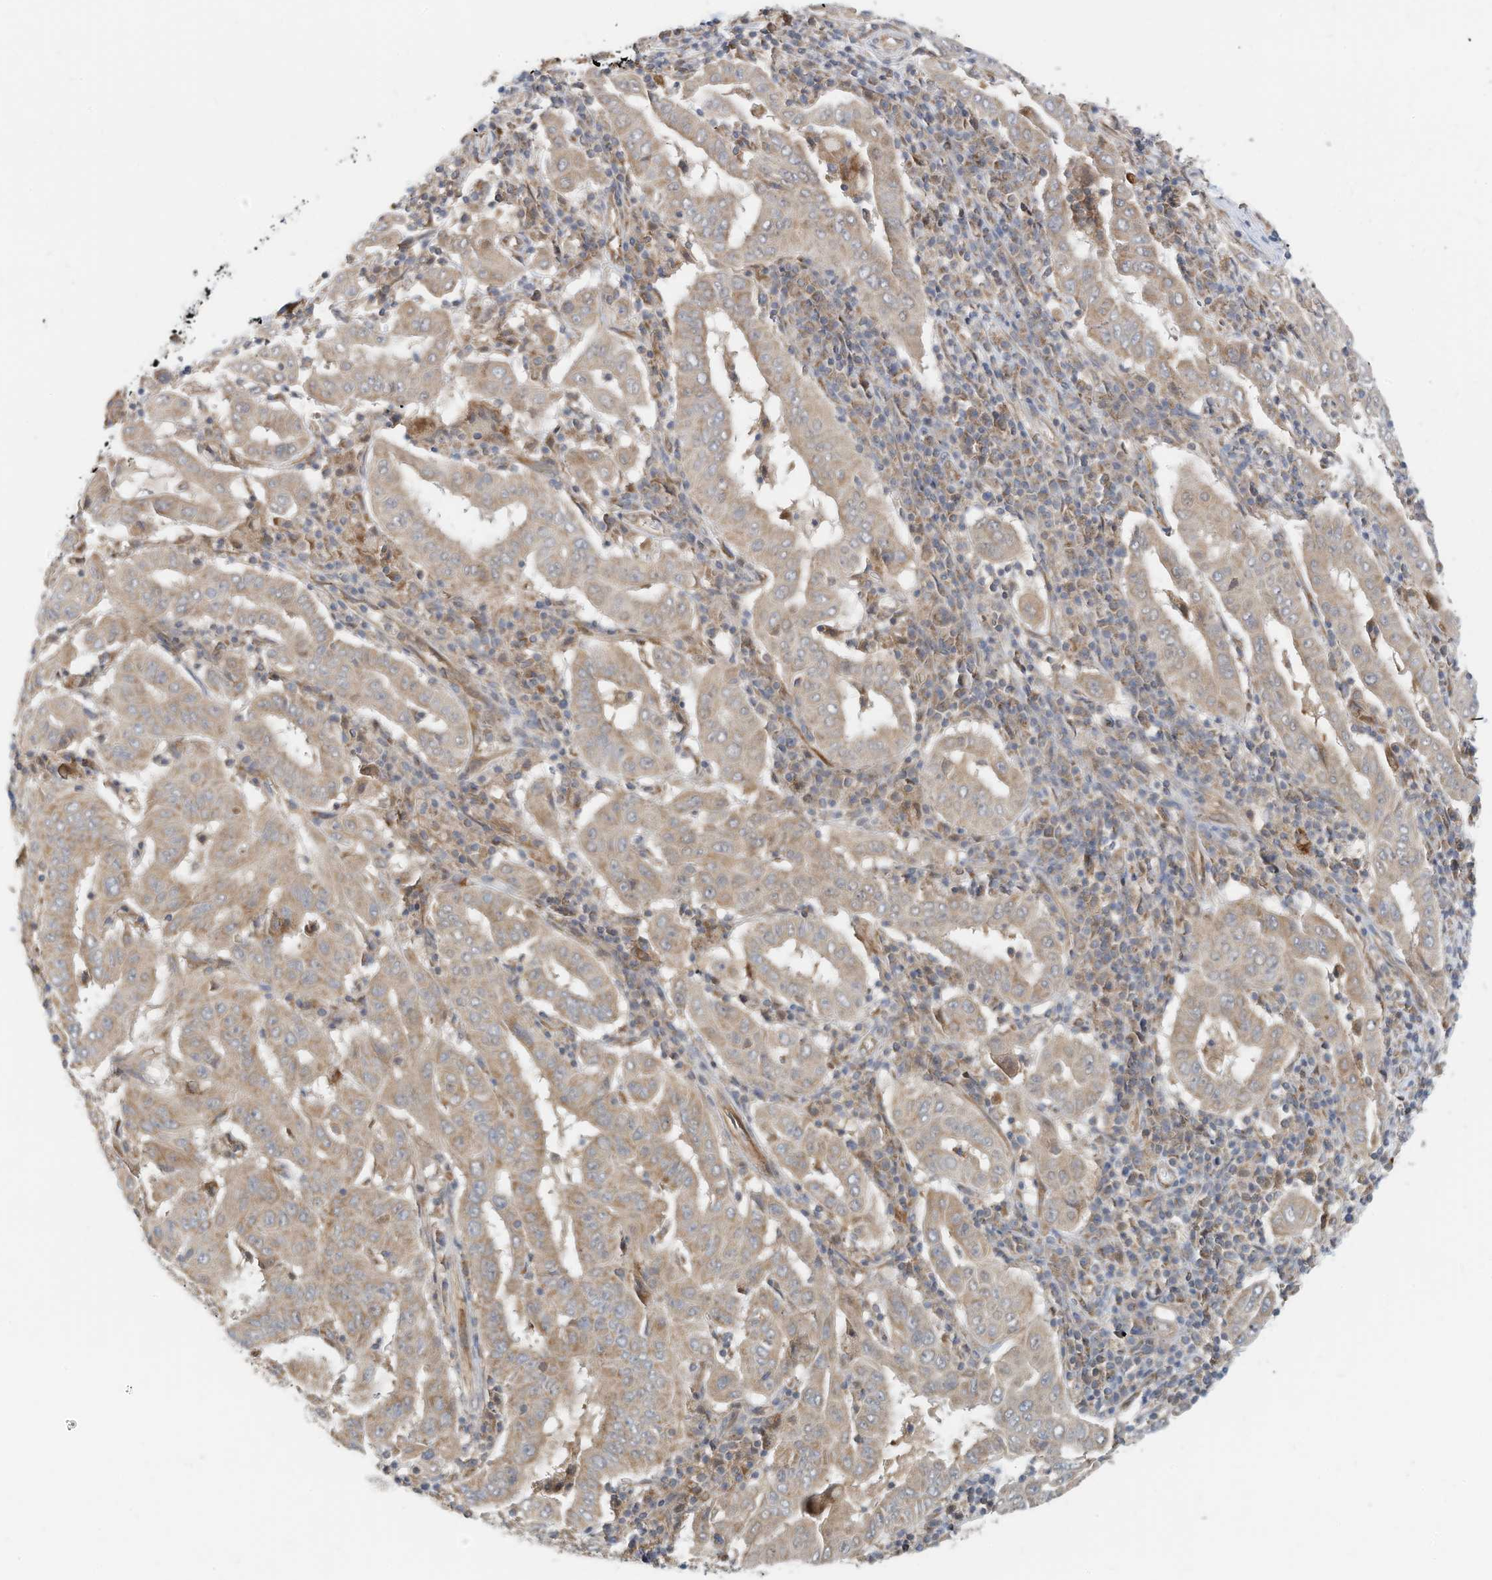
{"staining": {"intensity": "moderate", "quantity": "<25%", "location": "cytoplasmic/membranous"}, "tissue": "pancreatic cancer", "cell_type": "Tumor cells", "image_type": "cancer", "snomed": [{"axis": "morphology", "description": "Adenocarcinoma, NOS"}, {"axis": "topography", "description": "Pancreas"}], "caption": "This micrograph reveals immunohistochemistry (IHC) staining of pancreatic cancer, with low moderate cytoplasmic/membranous expression in about <25% of tumor cells.", "gene": "METTL6", "patient": {"sex": "male", "age": 63}}